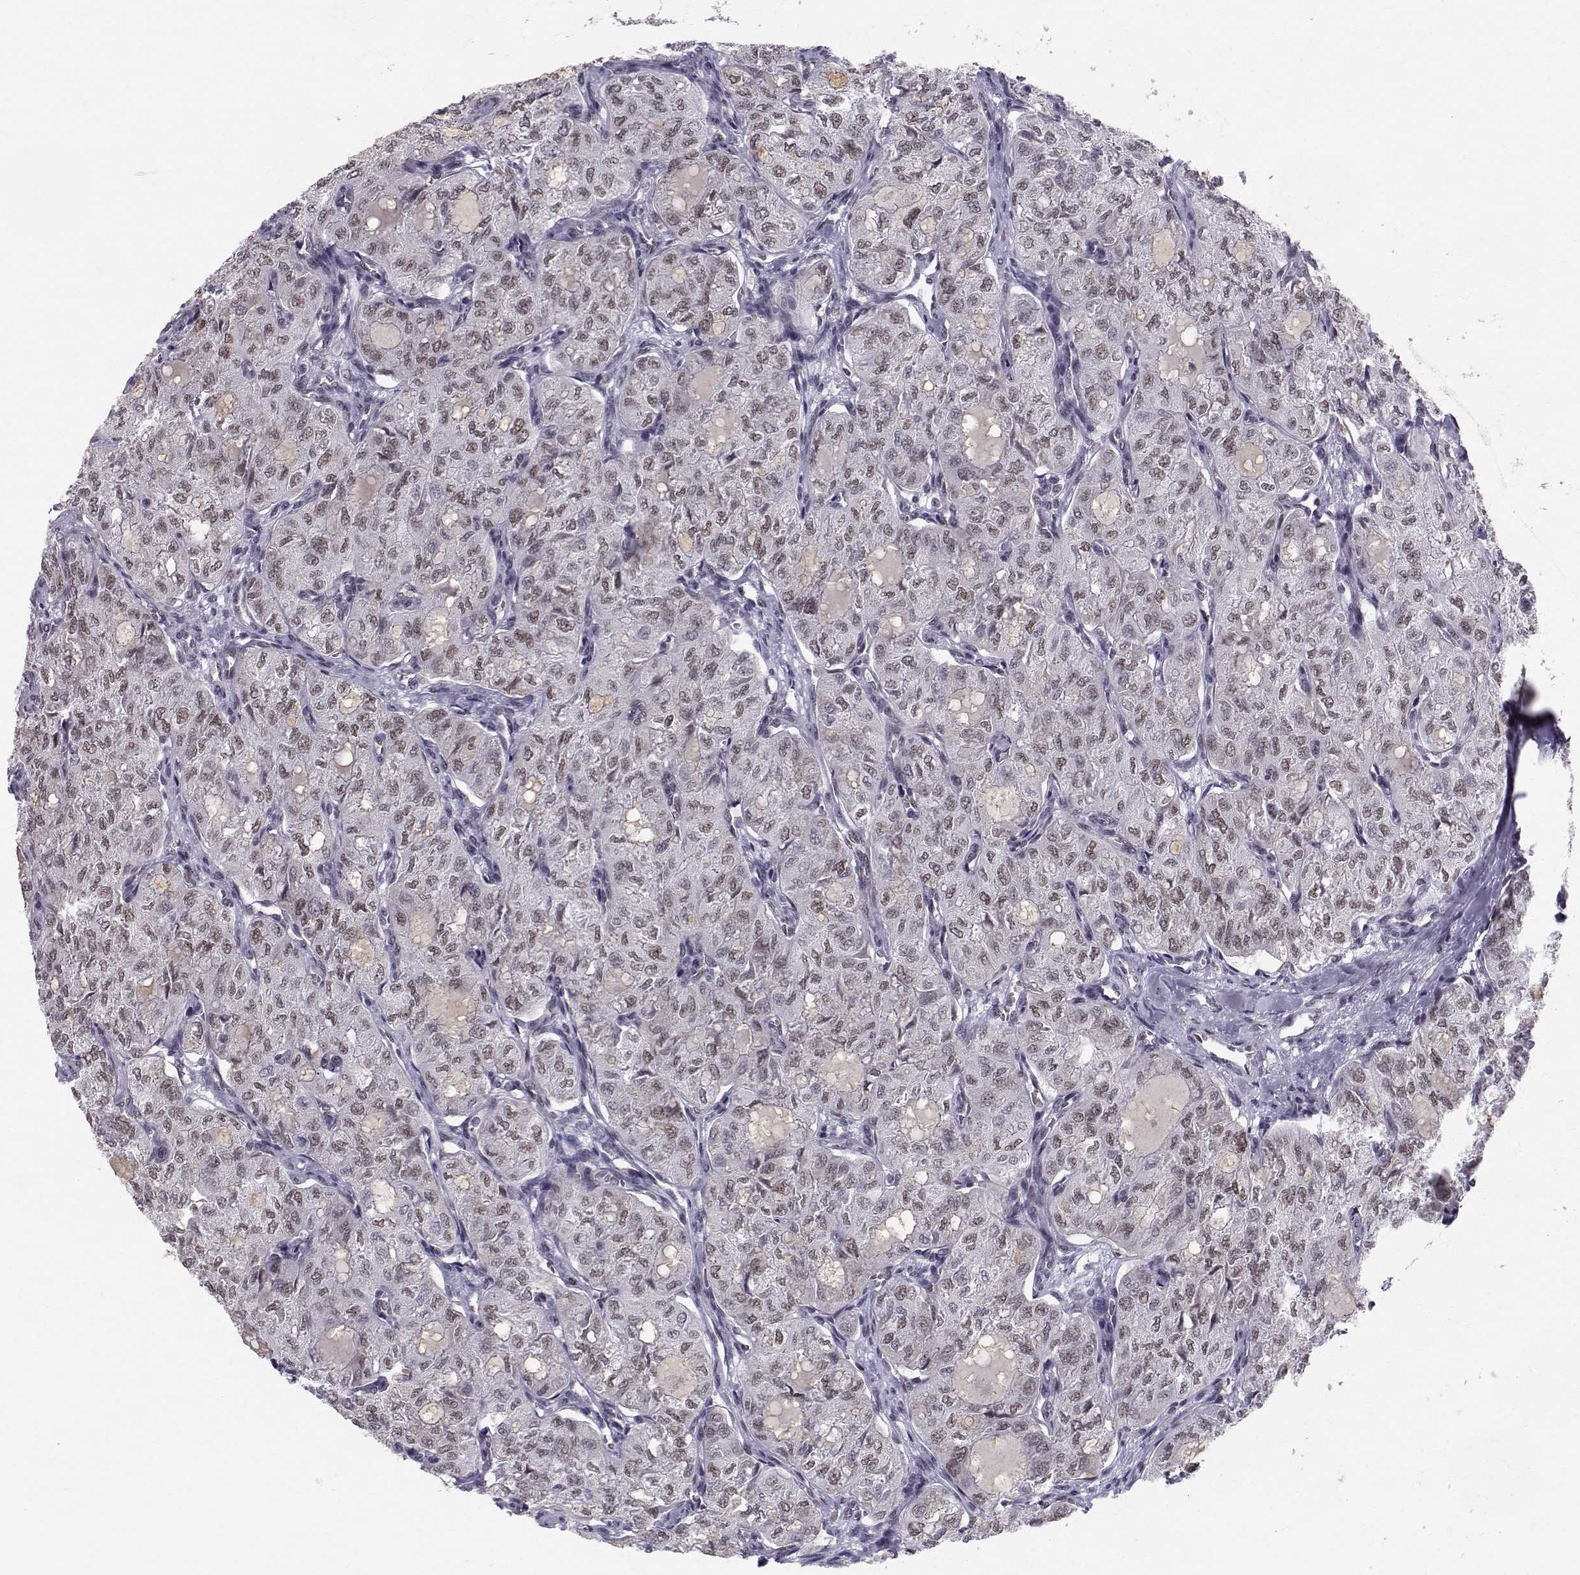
{"staining": {"intensity": "weak", "quantity": "25%-75%", "location": "nuclear"}, "tissue": "thyroid cancer", "cell_type": "Tumor cells", "image_type": "cancer", "snomed": [{"axis": "morphology", "description": "Follicular adenoma carcinoma, NOS"}, {"axis": "topography", "description": "Thyroid gland"}], "caption": "This is an image of immunohistochemistry staining of follicular adenoma carcinoma (thyroid), which shows weak positivity in the nuclear of tumor cells.", "gene": "RPP38", "patient": {"sex": "male", "age": 75}}